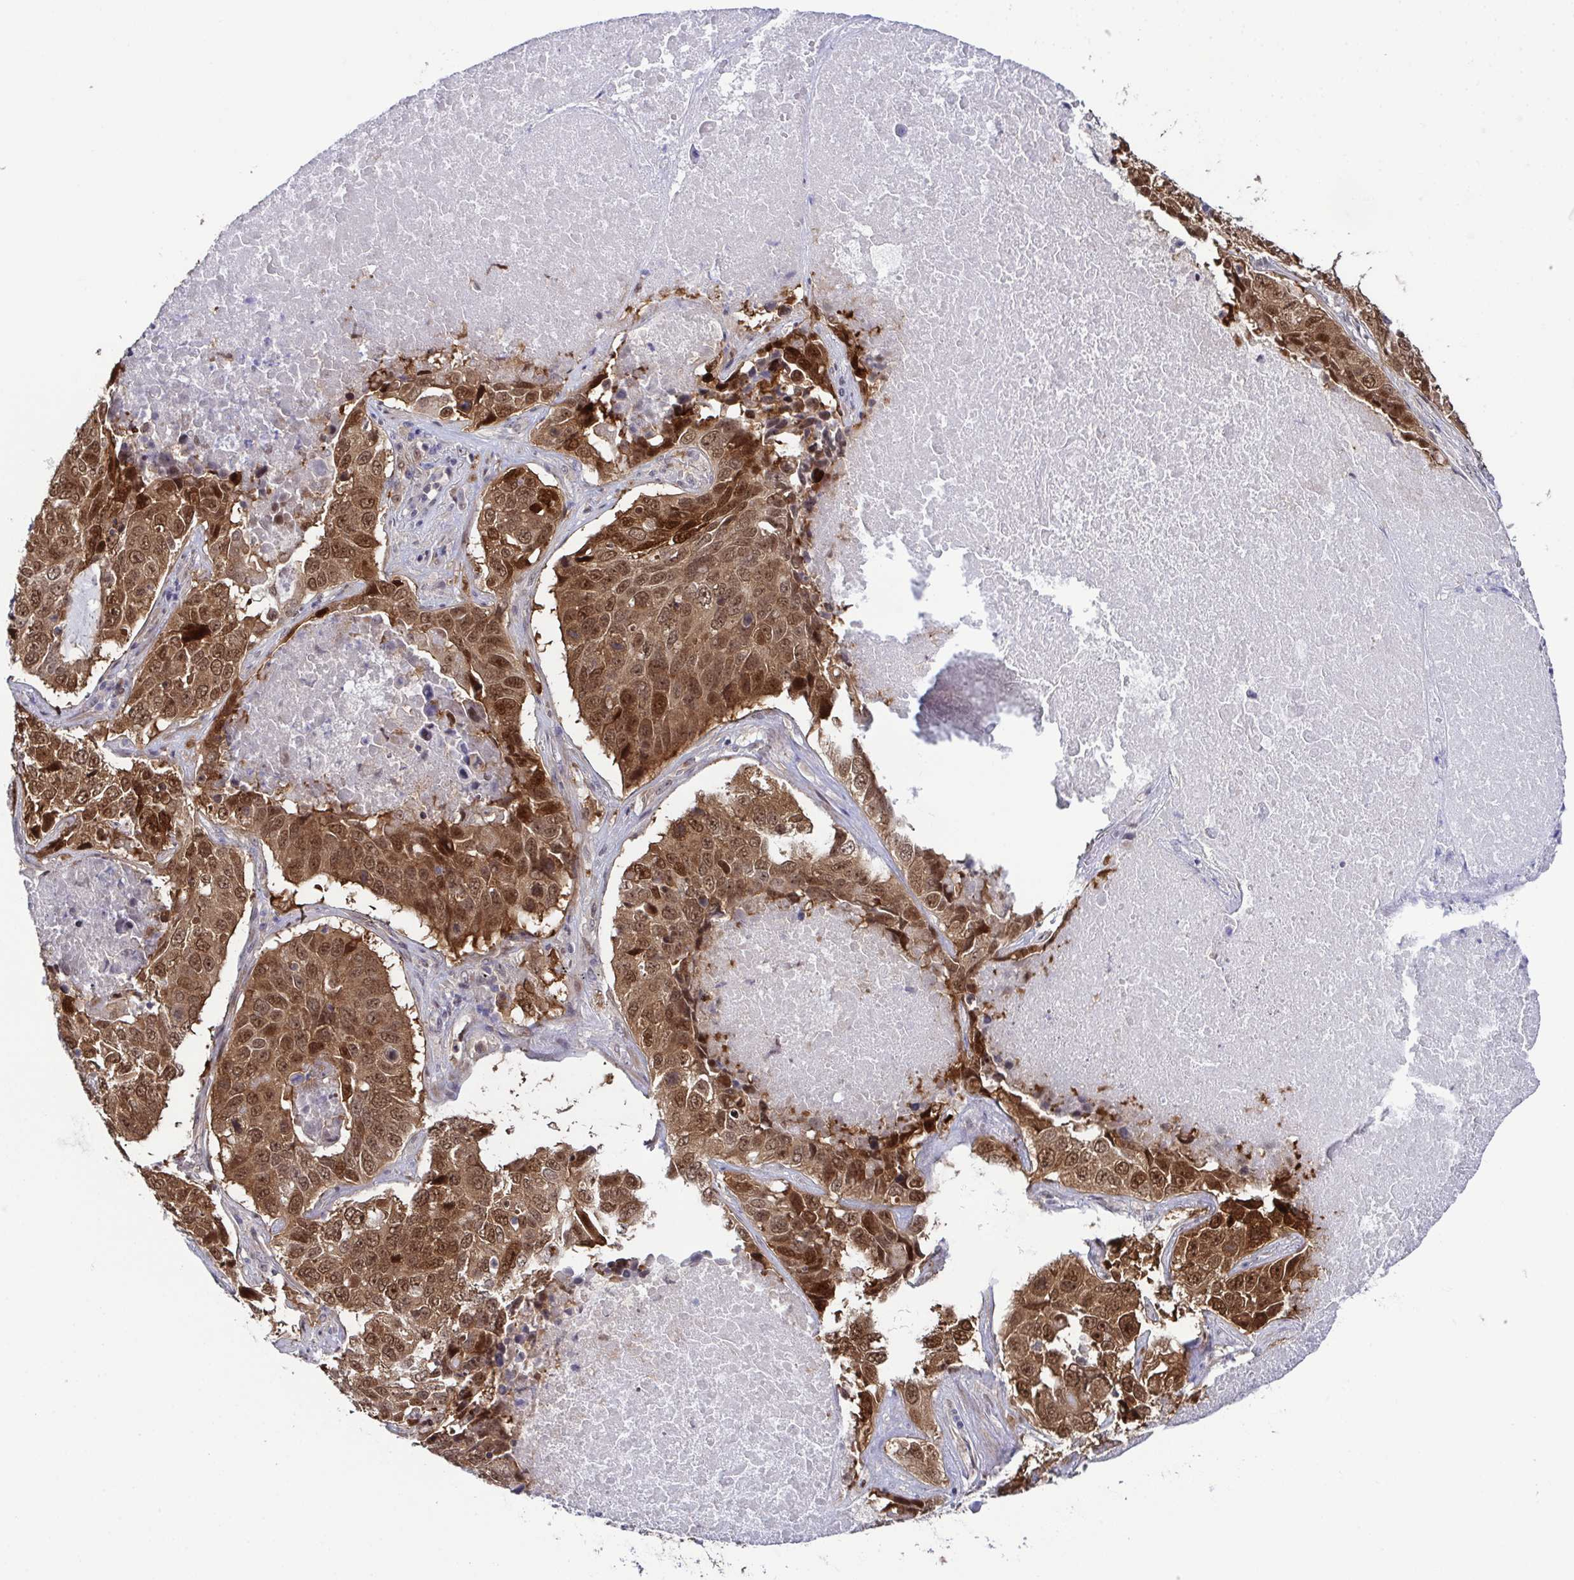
{"staining": {"intensity": "moderate", "quantity": ">75%", "location": "cytoplasmic/membranous,nuclear"}, "tissue": "lung cancer", "cell_type": "Tumor cells", "image_type": "cancer", "snomed": [{"axis": "morphology", "description": "Normal tissue, NOS"}, {"axis": "morphology", "description": "Squamous cell carcinoma, NOS"}, {"axis": "topography", "description": "Bronchus"}, {"axis": "topography", "description": "Lung"}], "caption": "Protein expression analysis of lung cancer (squamous cell carcinoma) demonstrates moderate cytoplasmic/membranous and nuclear staining in approximately >75% of tumor cells.", "gene": "DNAJB1", "patient": {"sex": "male", "age": 64}}